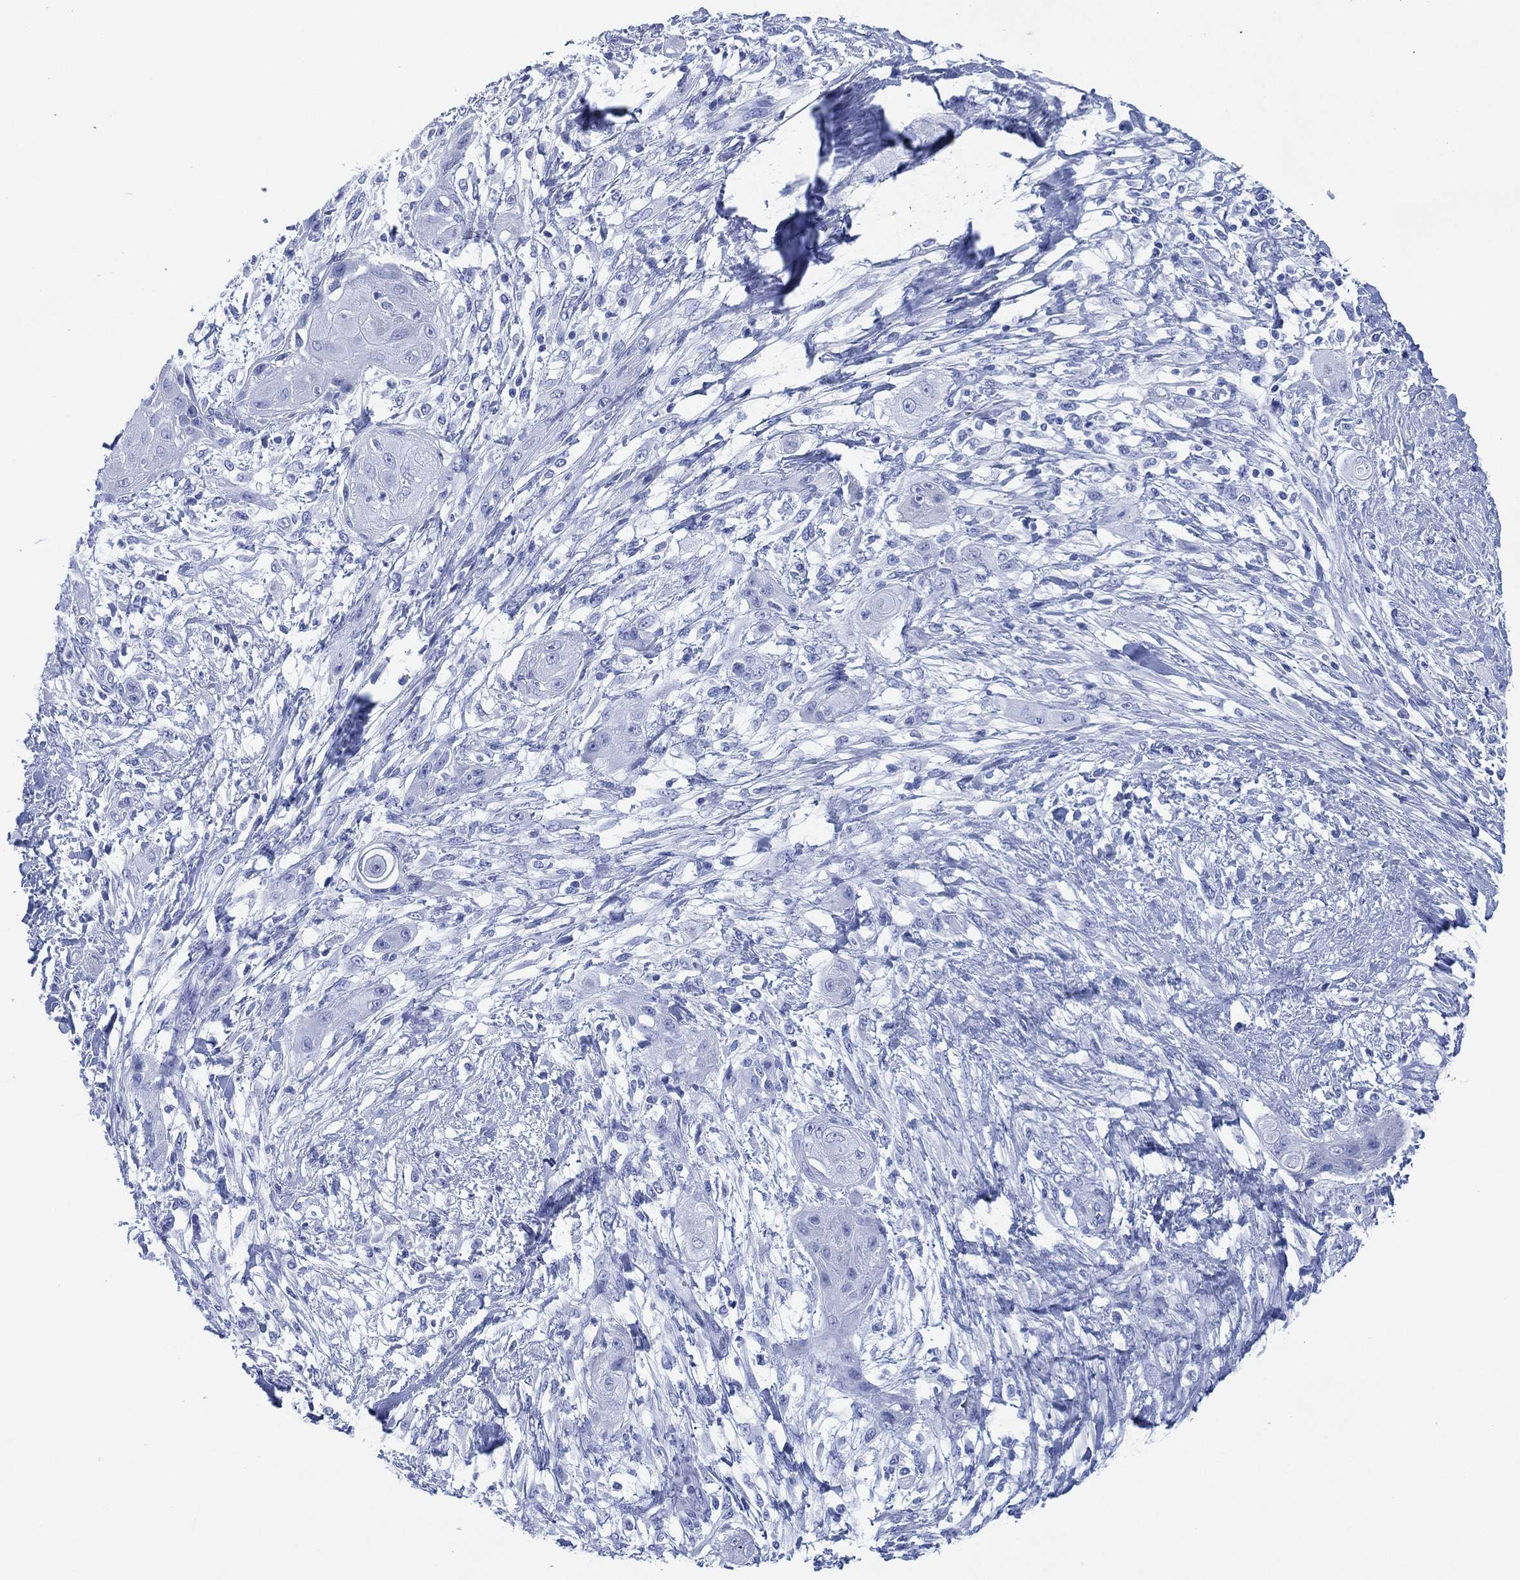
{"staining": {"intensity": "negative", "quantity": "none", "location": "none"}, "tissue": "skin cancer", "cell_type": "Tumor cells", "image_type": "cancer", "snomed": [{"axis": "morphology", "description": "Squamous cell carcinoma, NOS"}, {"axis": "topography", "description": "Skin"}], "caption": "Immunohistochemistry micrograph of neoplastic tissue: human skin cancer stained with DAB (3,3'-diaminobenzidine) reveals no significant protein positivity in tumor cells. (Brightfield microscopy of DAB IHC at high magnification).", "gene": "SIGLECL1", "patient": {"sex": "male", "age": 62}}